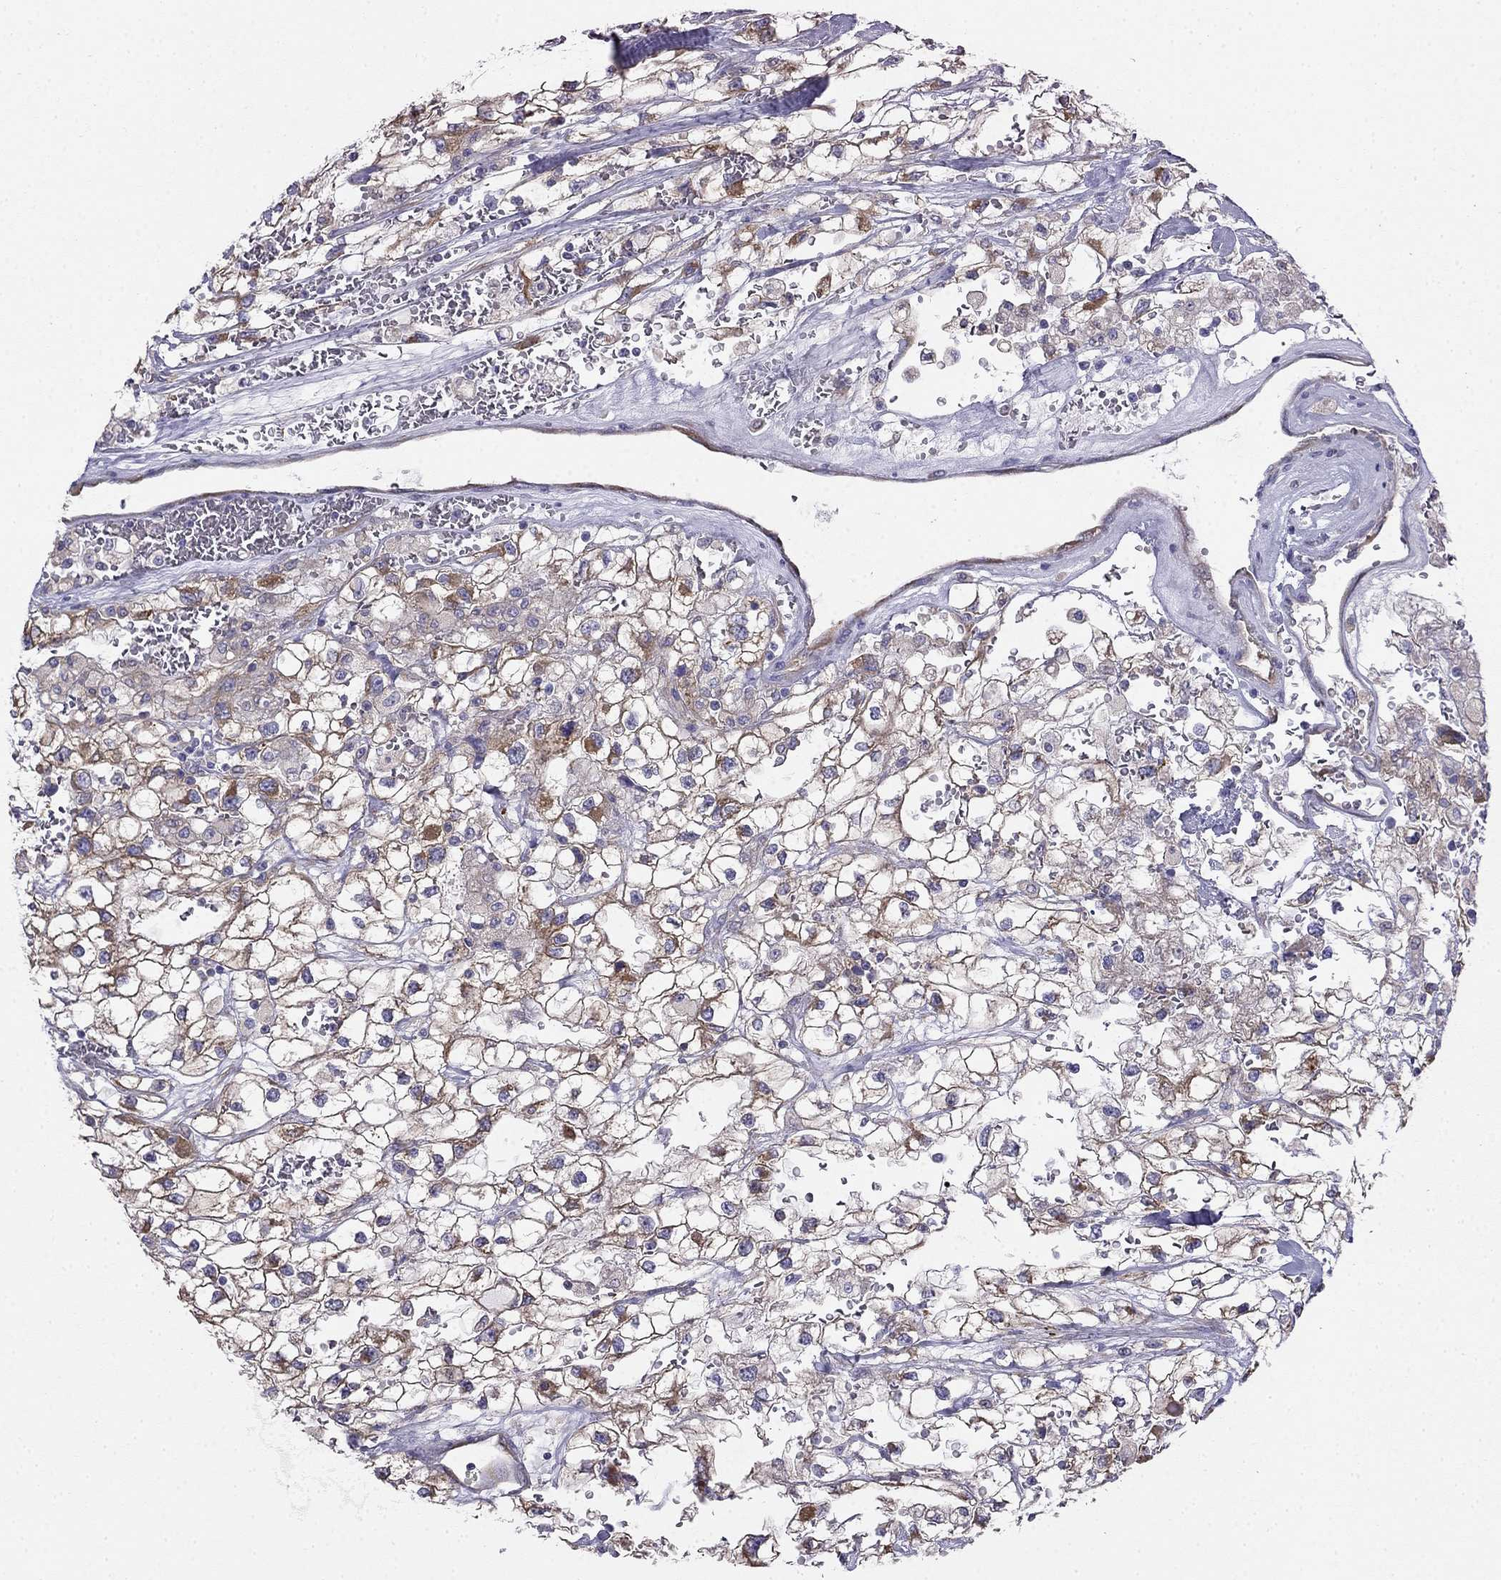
{"staining": {"intensity": "moderate", "quantity": ">75%", "location": "cytoplasmic/membranous"}, "tissue": "renal cancer", "cell_type": "Tumor cells", "image_type": "cancer", "snomed": [{"axis": "morphology", "description": "Adenocarcinoma, NOS"}, {"axis": "topography", "description": "Kidney"}], "caption": "Immunohistochemical staining of human renal cancer (adenocarcinoma) displays medium levels of moderate cytoplasmic/membranous staining in approximately >75% of tumor cells. The protein of interest is stained brown, and the nuclei are stained in blue (DAB IHC with brightfield microscopy, high magnification).", "gene": "LONRF2", "patient": {"sex": "male", "age": 59}}